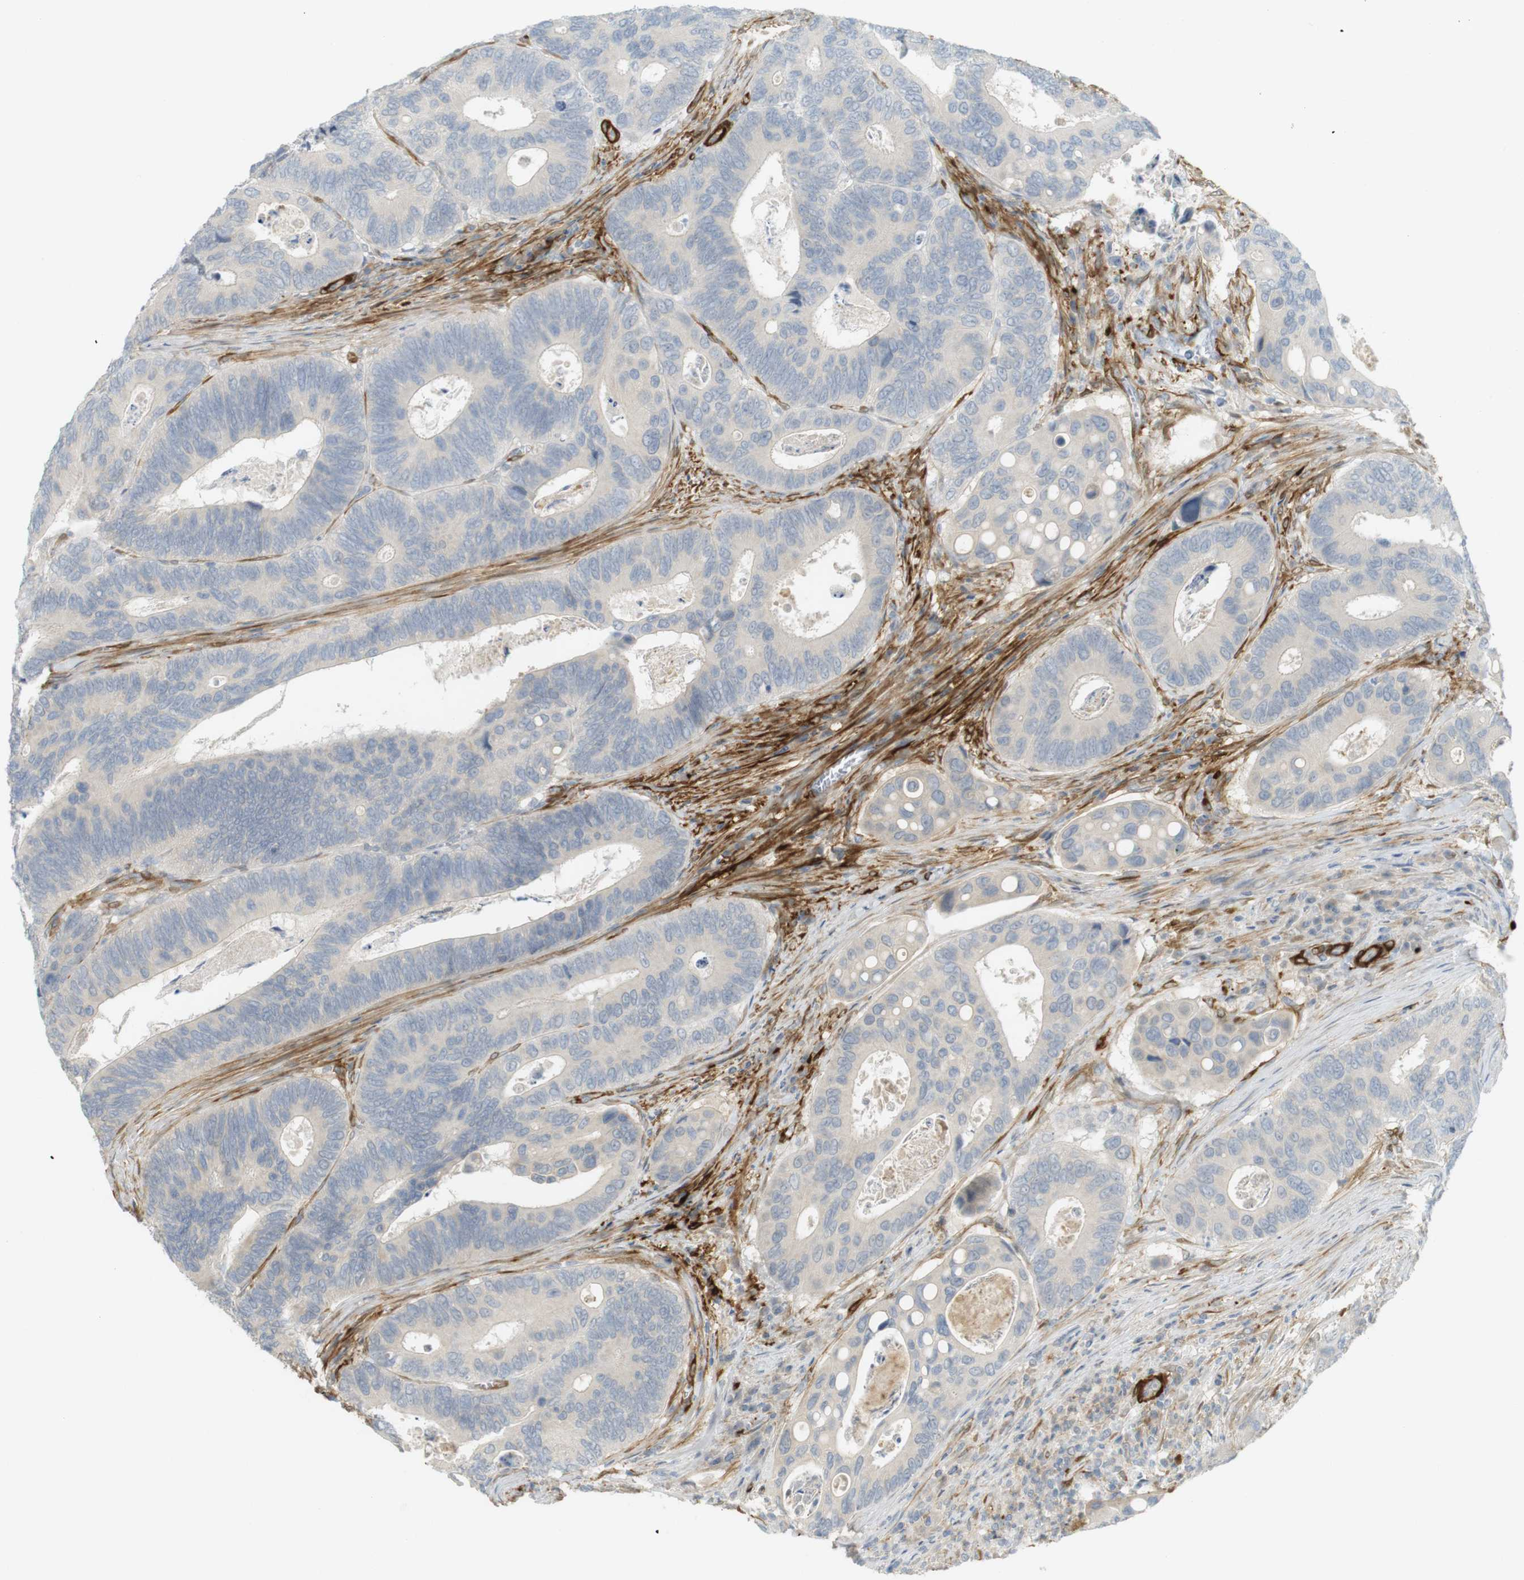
{"staining": {"intensity": "negative", "quantity": "none", "location": "none"}, "tissue": "colorectal cancer", "cell_type": "Tumor cells", "image_type": "cancer", "snomed": [{"axis": "morphology", "description": "Inflammation, NOS"}, {"axis": "morphology", "description": "Adenocarcinoma, NOS"}, {"axis": "topography", "description": "Colon"}], "caption": "Tumor cells show no significant expression in colorectal cancer (adenocarcinoma).", "gene": "PDE3A", "patient": {"sex": "male", "age": 72}}